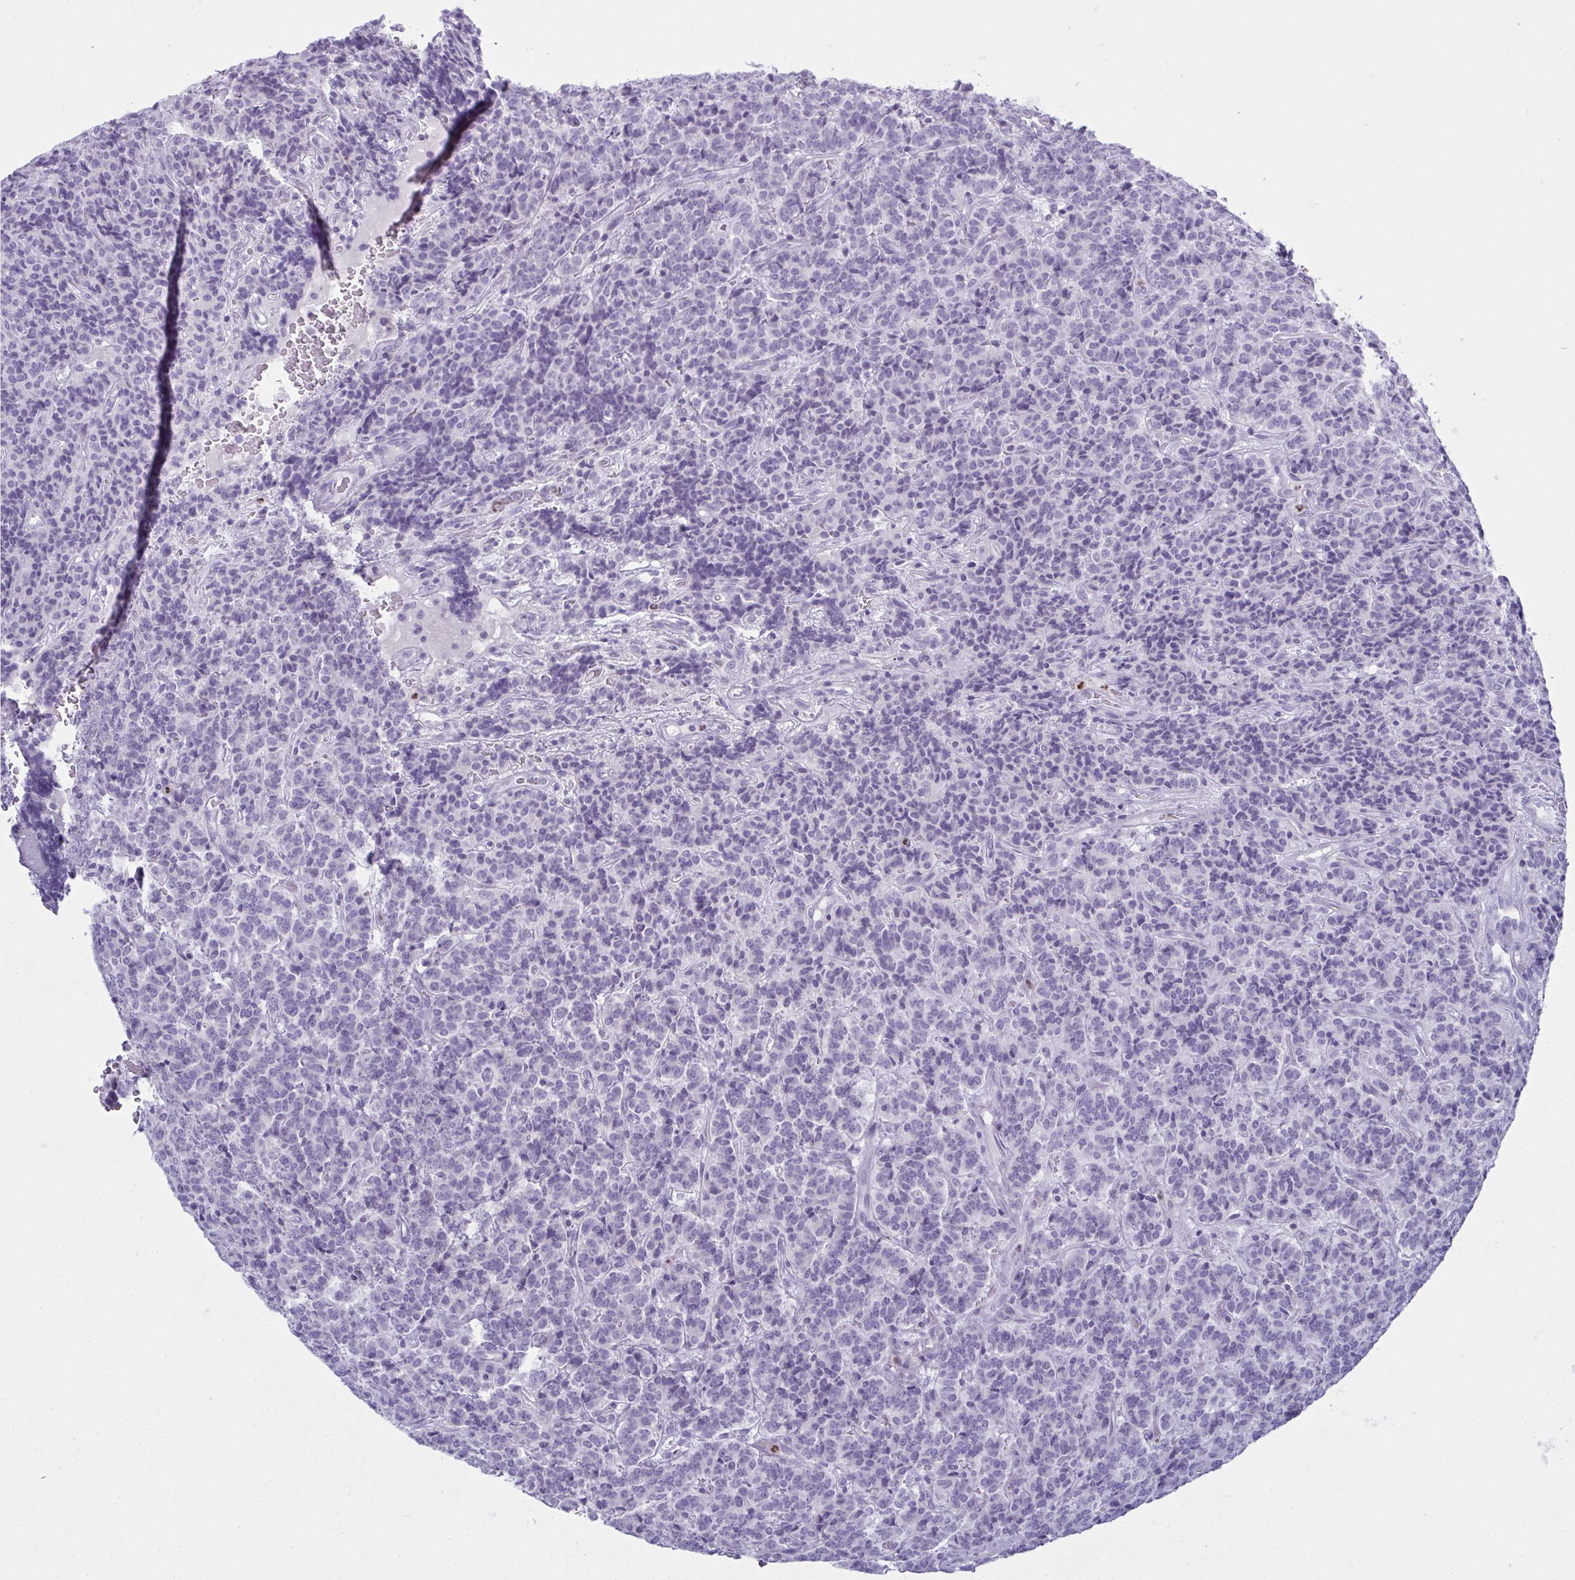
{"staining": {"intensity": "negative", "quantity": "none", "location": "none"}, "tissue": "carcinoid", "cell_type": "Tumor cells", "image_type": "cancer", "snomed": [{"axis": "morphology", "description": "Carcinoid, malignant, NOS"}, {"axis": "topography", "description": "Pancreas"}], "caption": "The immunohistochemistry histopathology image has no significant staining in tumor cells of malignant carcinoid tissue.", "gene": "SERPINB10", "patient": {"sex": "male", "age": 36}}